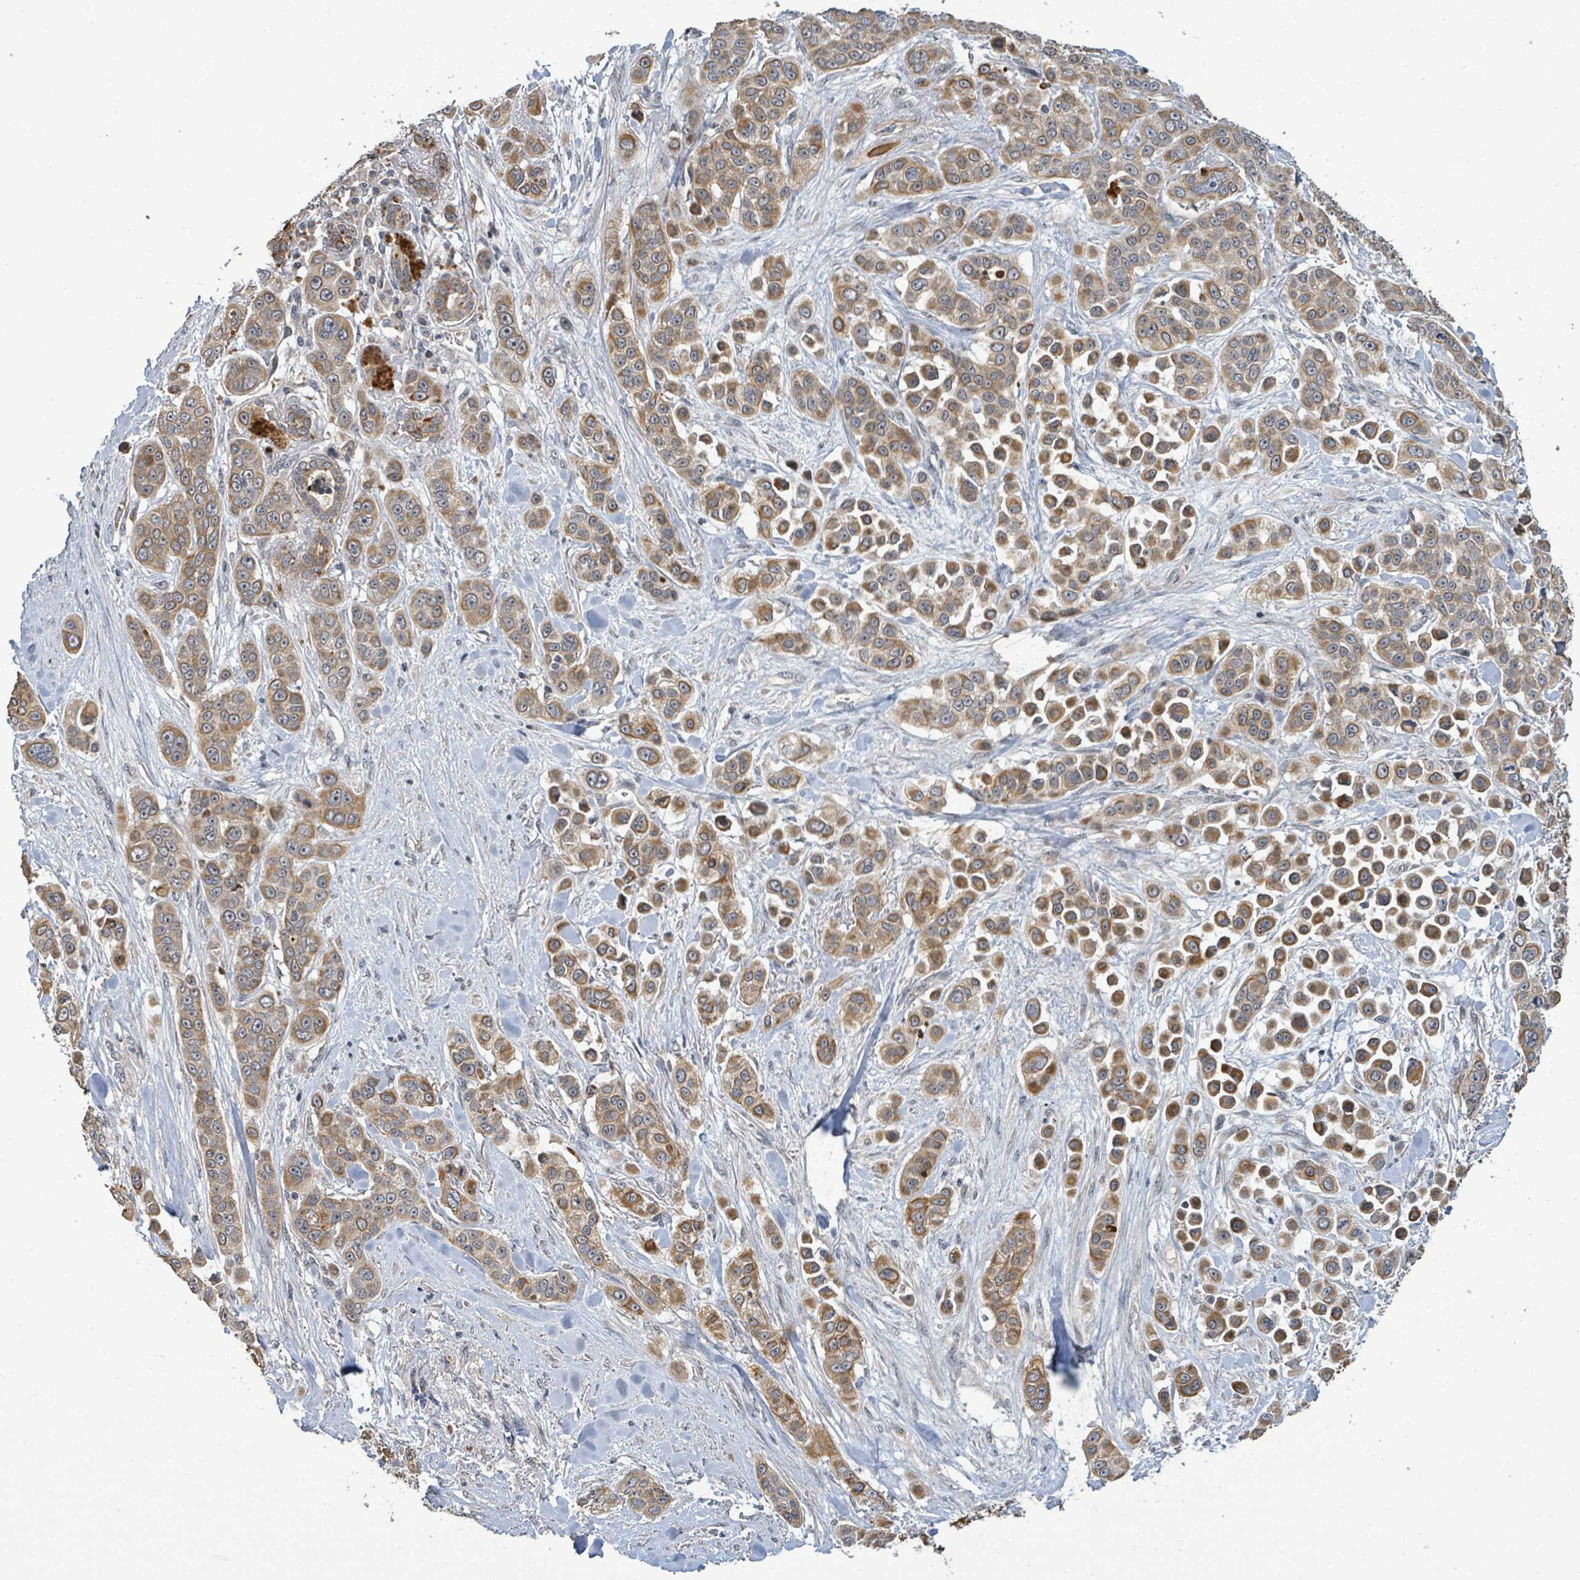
{"staining": {"intensity": "moderate", "quantity": ">75%", "location": "cytoplasmic/membranous"}, "tissue": "skin cancer", "cell_type": "Tumor cells", "image_type": "cancer", "snomed": [{"axis": "morphology", "description": "Squamous cell carcinoma, NOS"}, {"axis": "topography", "description": "Skin"}], "caption": "Protein staining of skin cancer (squamous cell carcinoma) tissue shows moderate cytoplasmic/membranous expression in approximately >75% of tumor cells.", "gene": "ITGA11", "patient": {"sex": "male", "age": 67}}